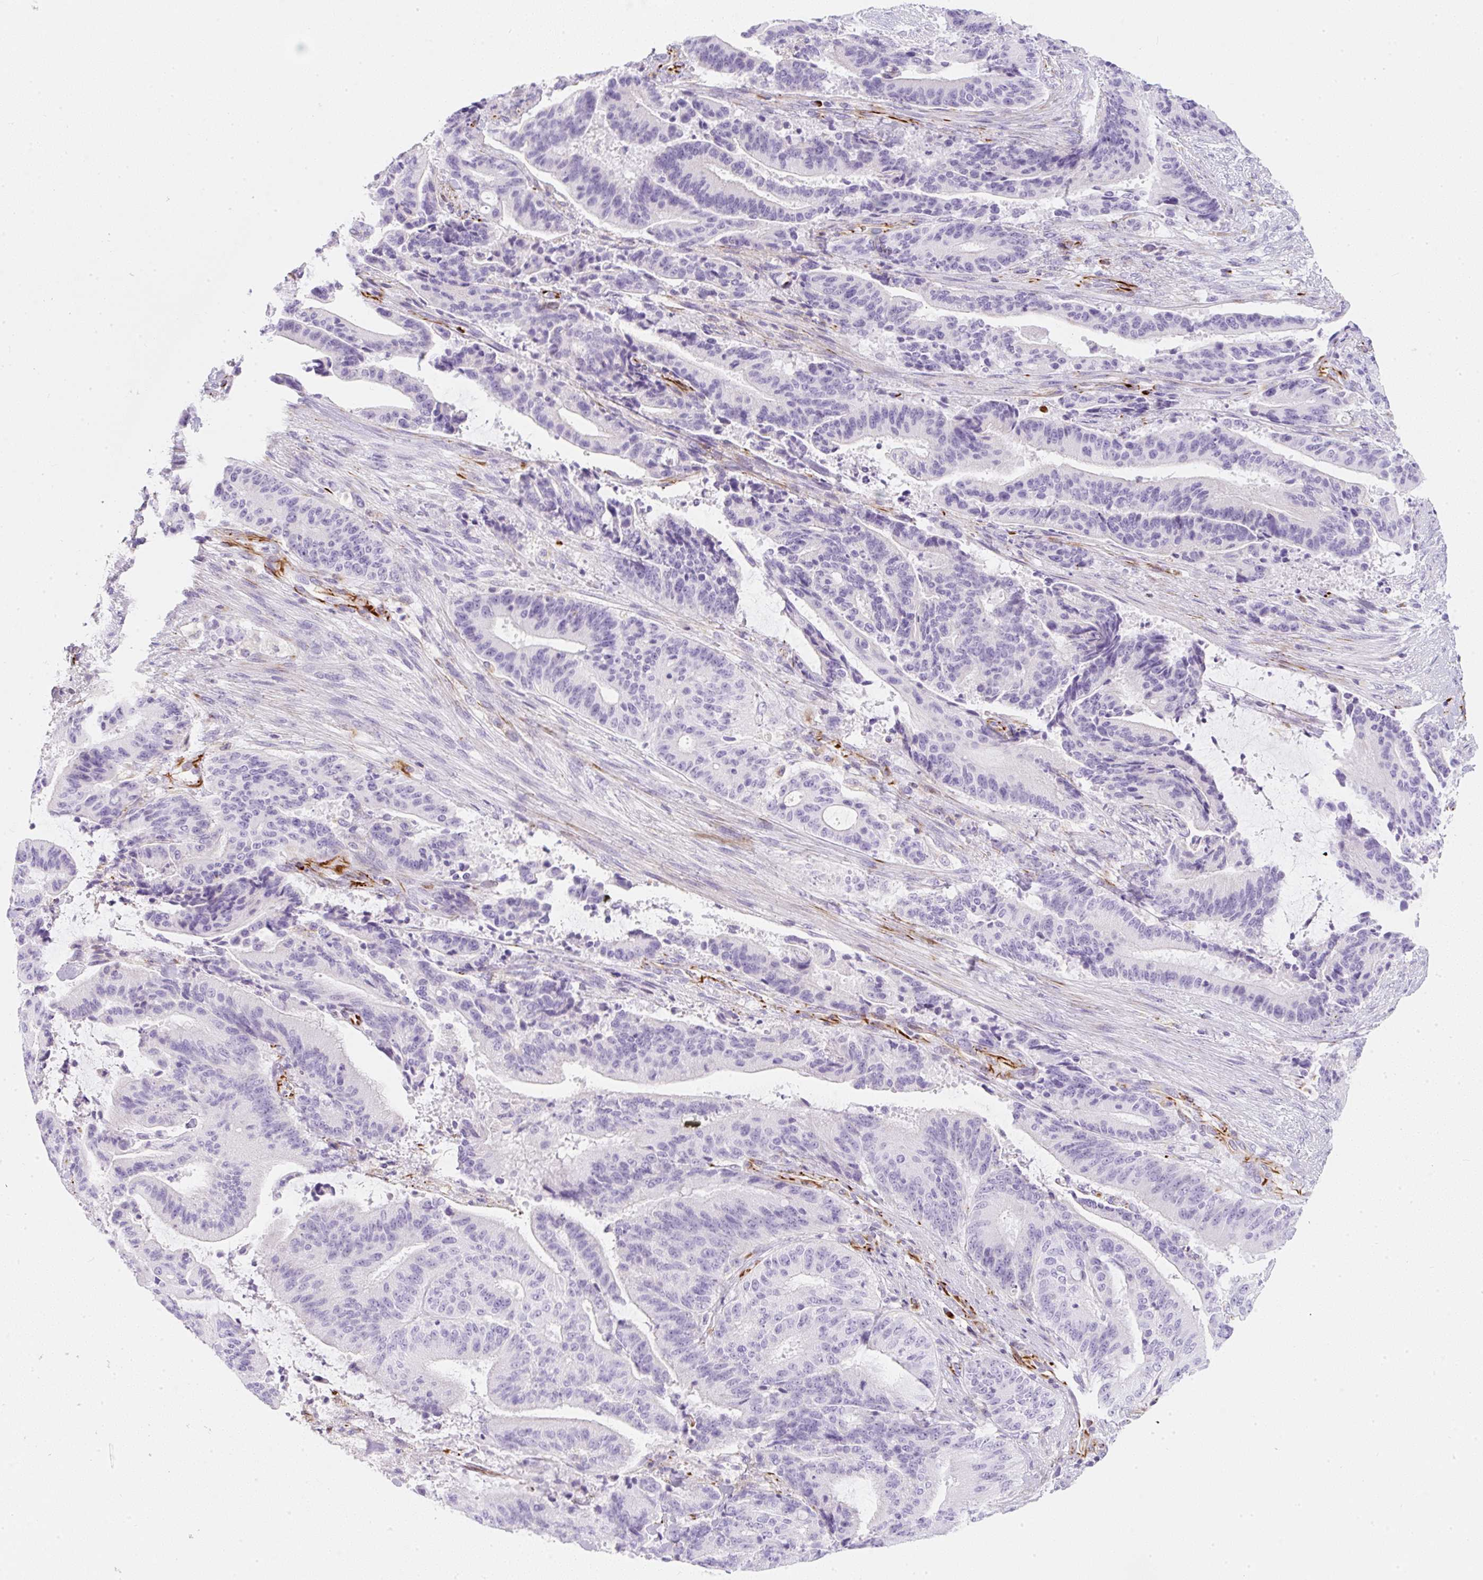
{"staining": {"intensity": "negative", "quantity": "none", "location": "none"}, "tissue": "liver cancer", "cell_type": "Tumor cells", "image_type": "cancer", "snomed": [{"axis": "morphology", "description": "Normal tissue, NOS"}, {"axis": "morphology", "description": "Cholangiocarcinoma"}, {"axis": "topography", "description": "Liver"}, {"axis": "topography", "description": "Peripheral nerve tissue"}], "caption": "The histopathology image reveals no staining of tumor cells in cholangiocarcinoma (liver).", "gene": "ZNF689", "patient": {"sex": "female", "age": 73}}